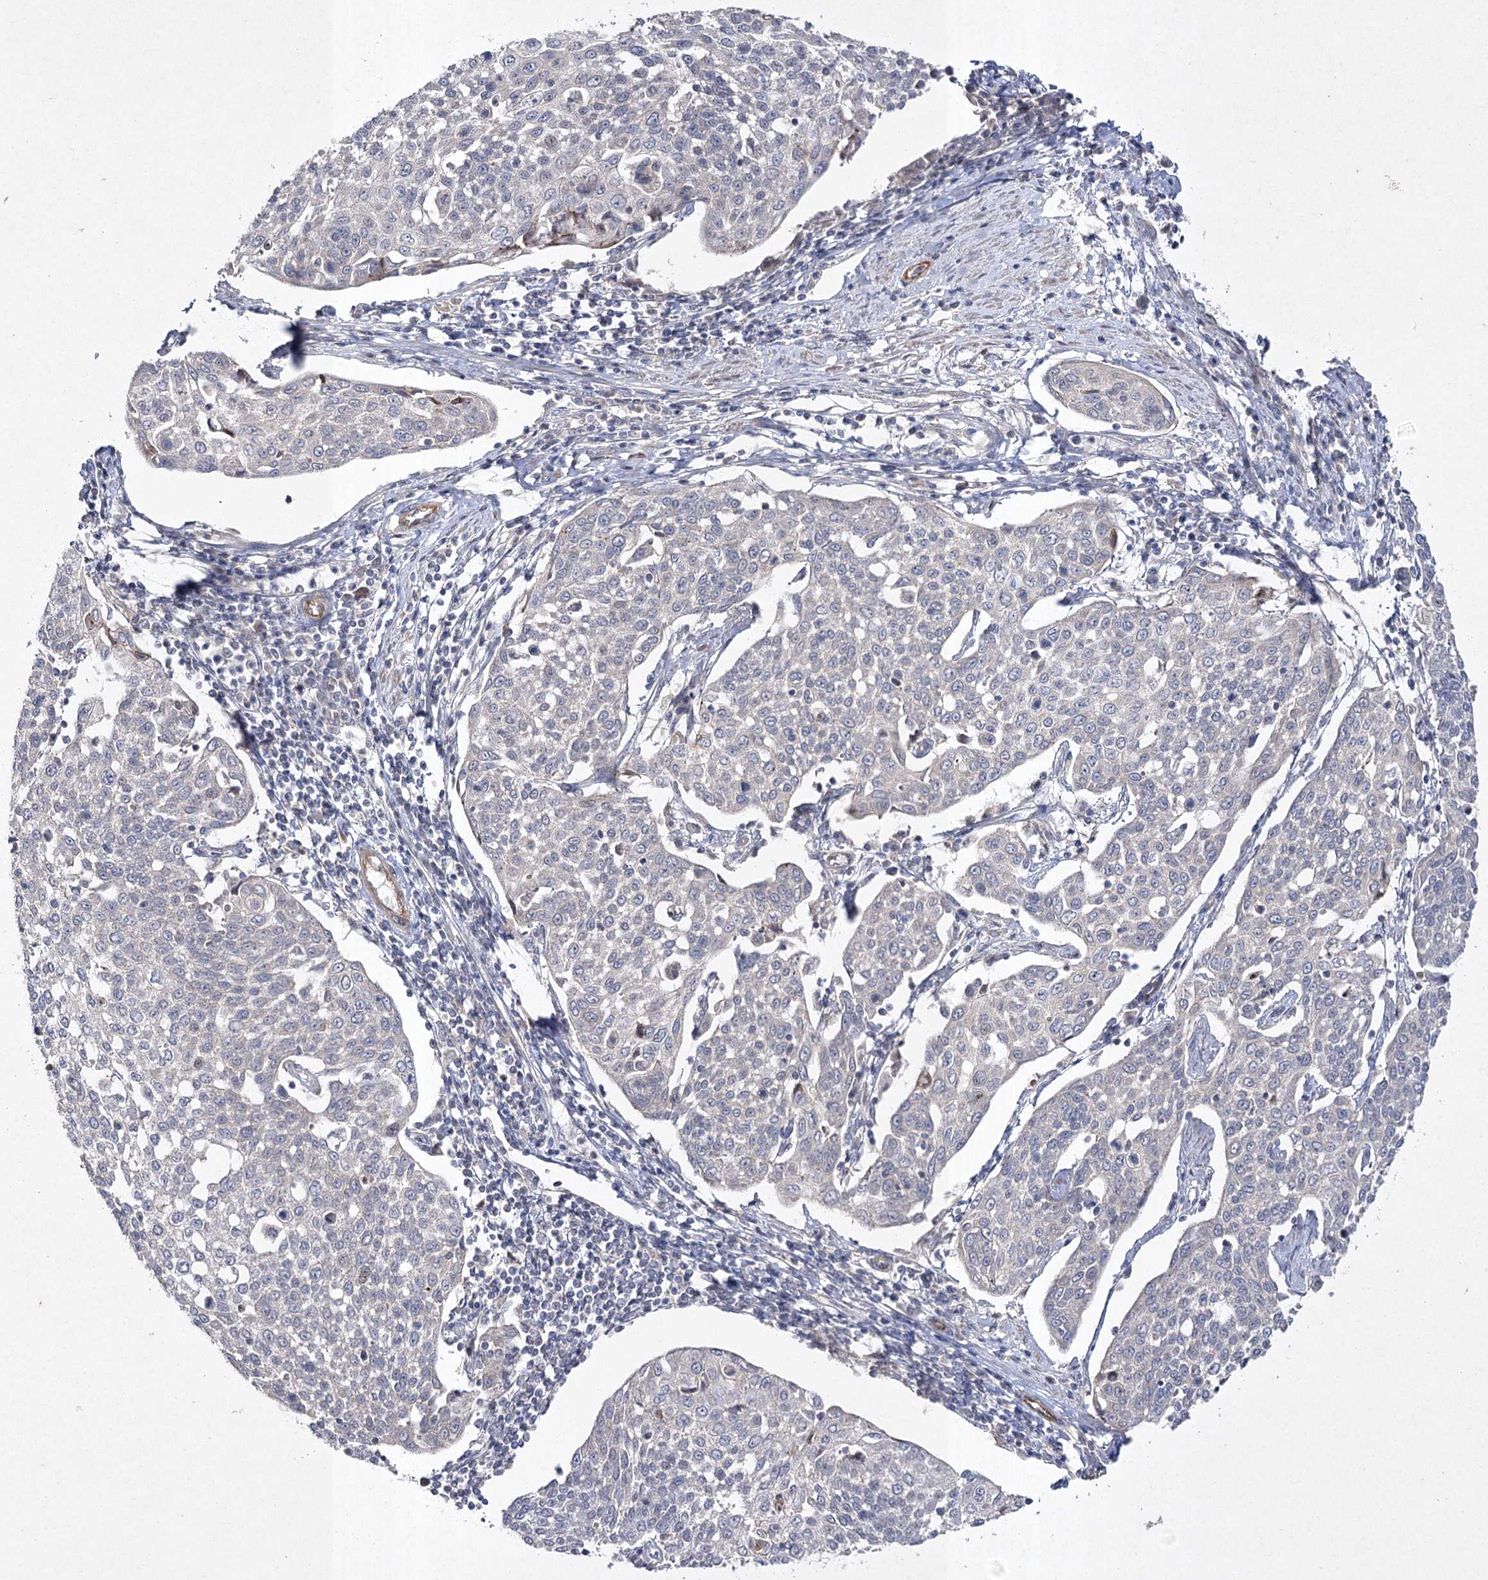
{"staining": {"intensity": "negative", "quantity": "none", "location": "none"}, "tissue": "cervical cancer", "cell_type": "Tumor cells", "image_type": "cancer", "snomed": [{"axis": "morphology", "description": "Squamous cell carcinoma, NOS"}, {"axis": "topography", "description": "Cervix"}], "caption": "Immunohistochemistry of cervical cancer (squamous cell carcinoma) displays no positivity in tumor cells. (Brightfield microscopy of DAB immunohistochemistry (IHC) at high magnification).", "gene": "FANCL", "patient": {"sex": "female", "age": 34}}